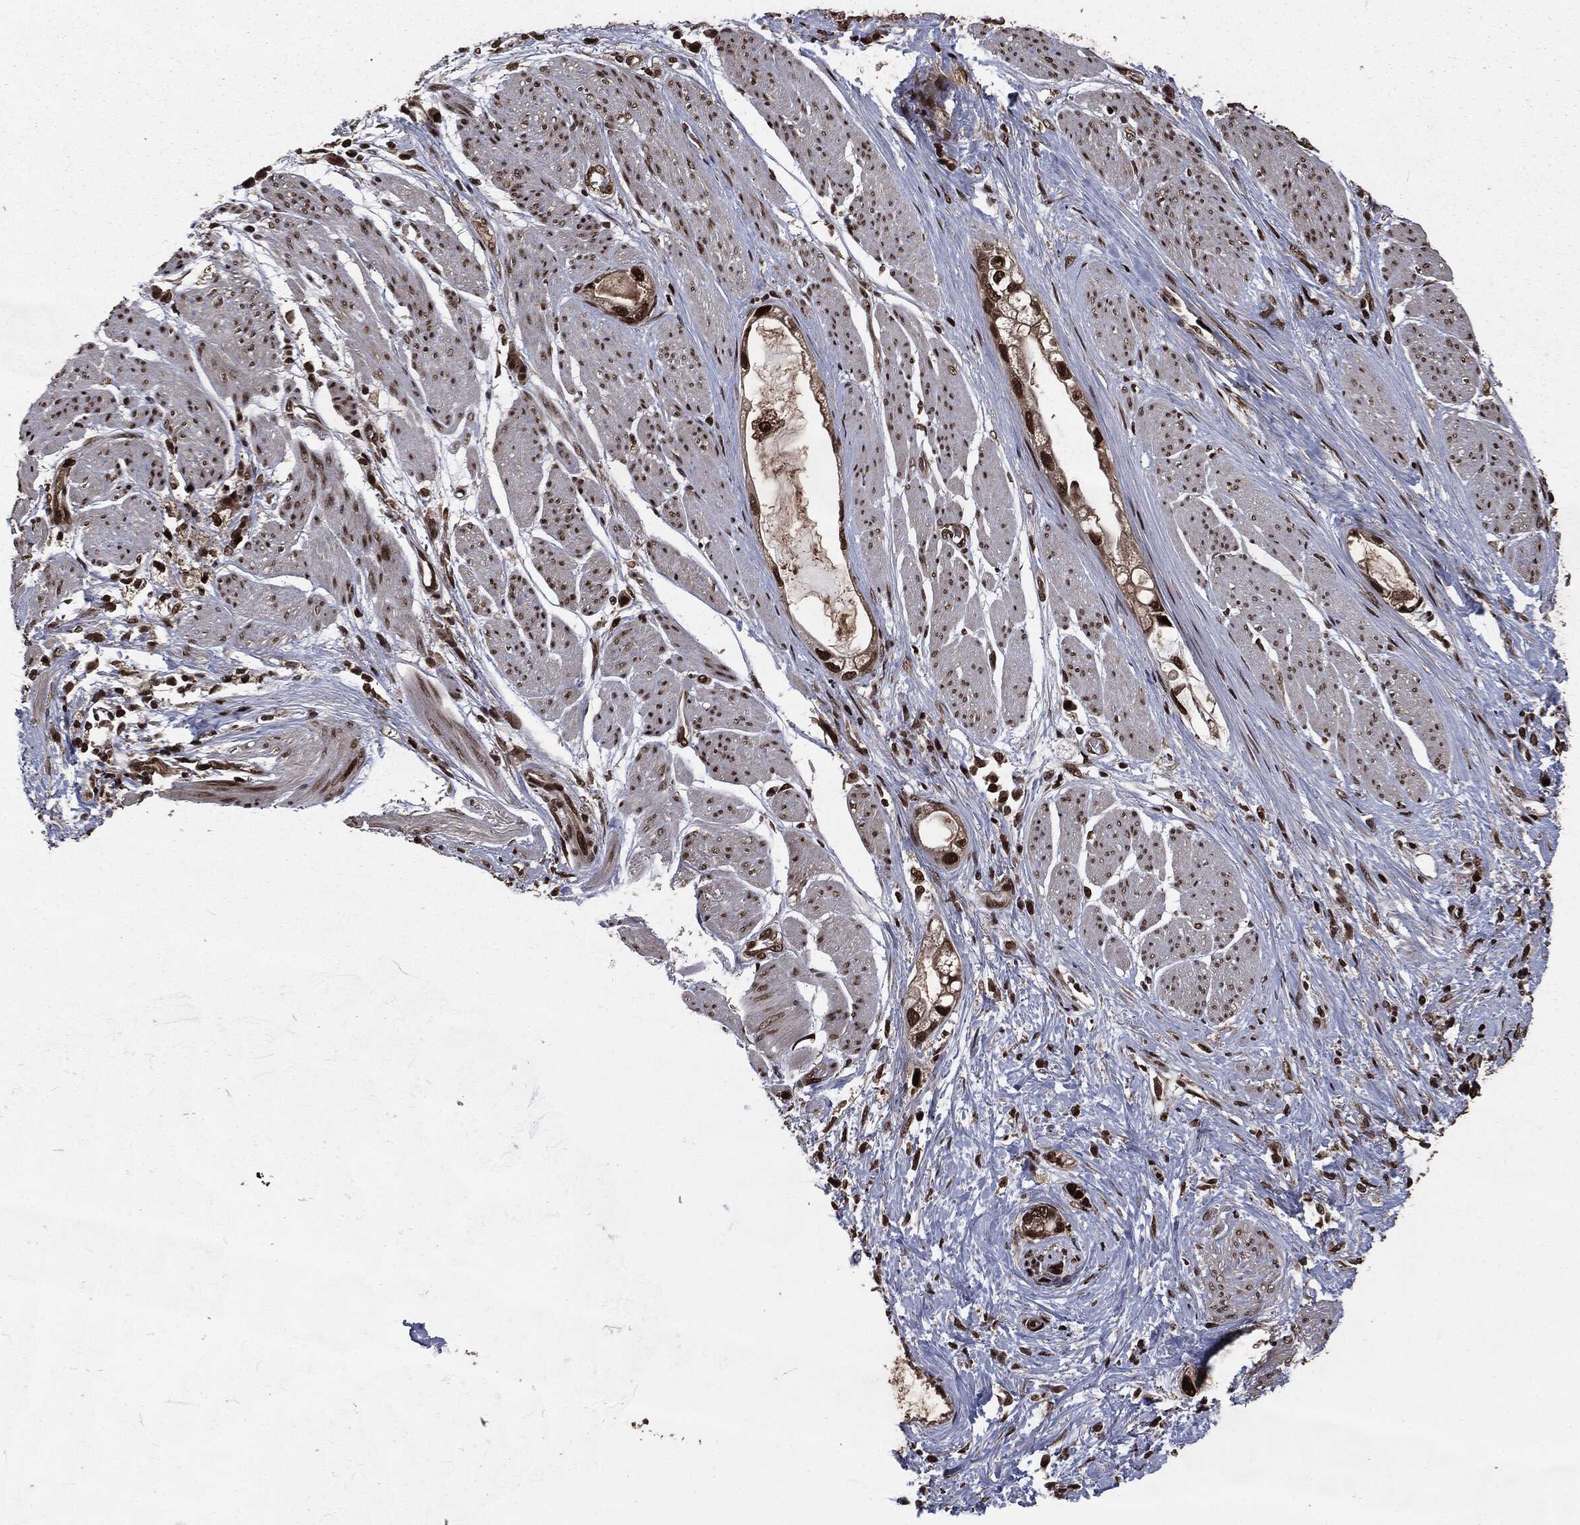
{"staining": {"intensity": "strong", "quantity": ">75%", "location": "nuclear"}, "tissue": "stomach cancer", "cell_type": "Tumor cells", "image_type": "cancer", "snomed": [{"axis": "morphology", "description": "Adenocarcinoma, NOS"}, {"axis": "topography", "description": "Stomach"}], "caption": "The micrograph exhibits a brown stain indicating the presence of a protein in the nuclear of tumor cells in adenocarcinoma (stomach).", "gene": "DVL2", "patient": {"sex": "male", "age": 55}}